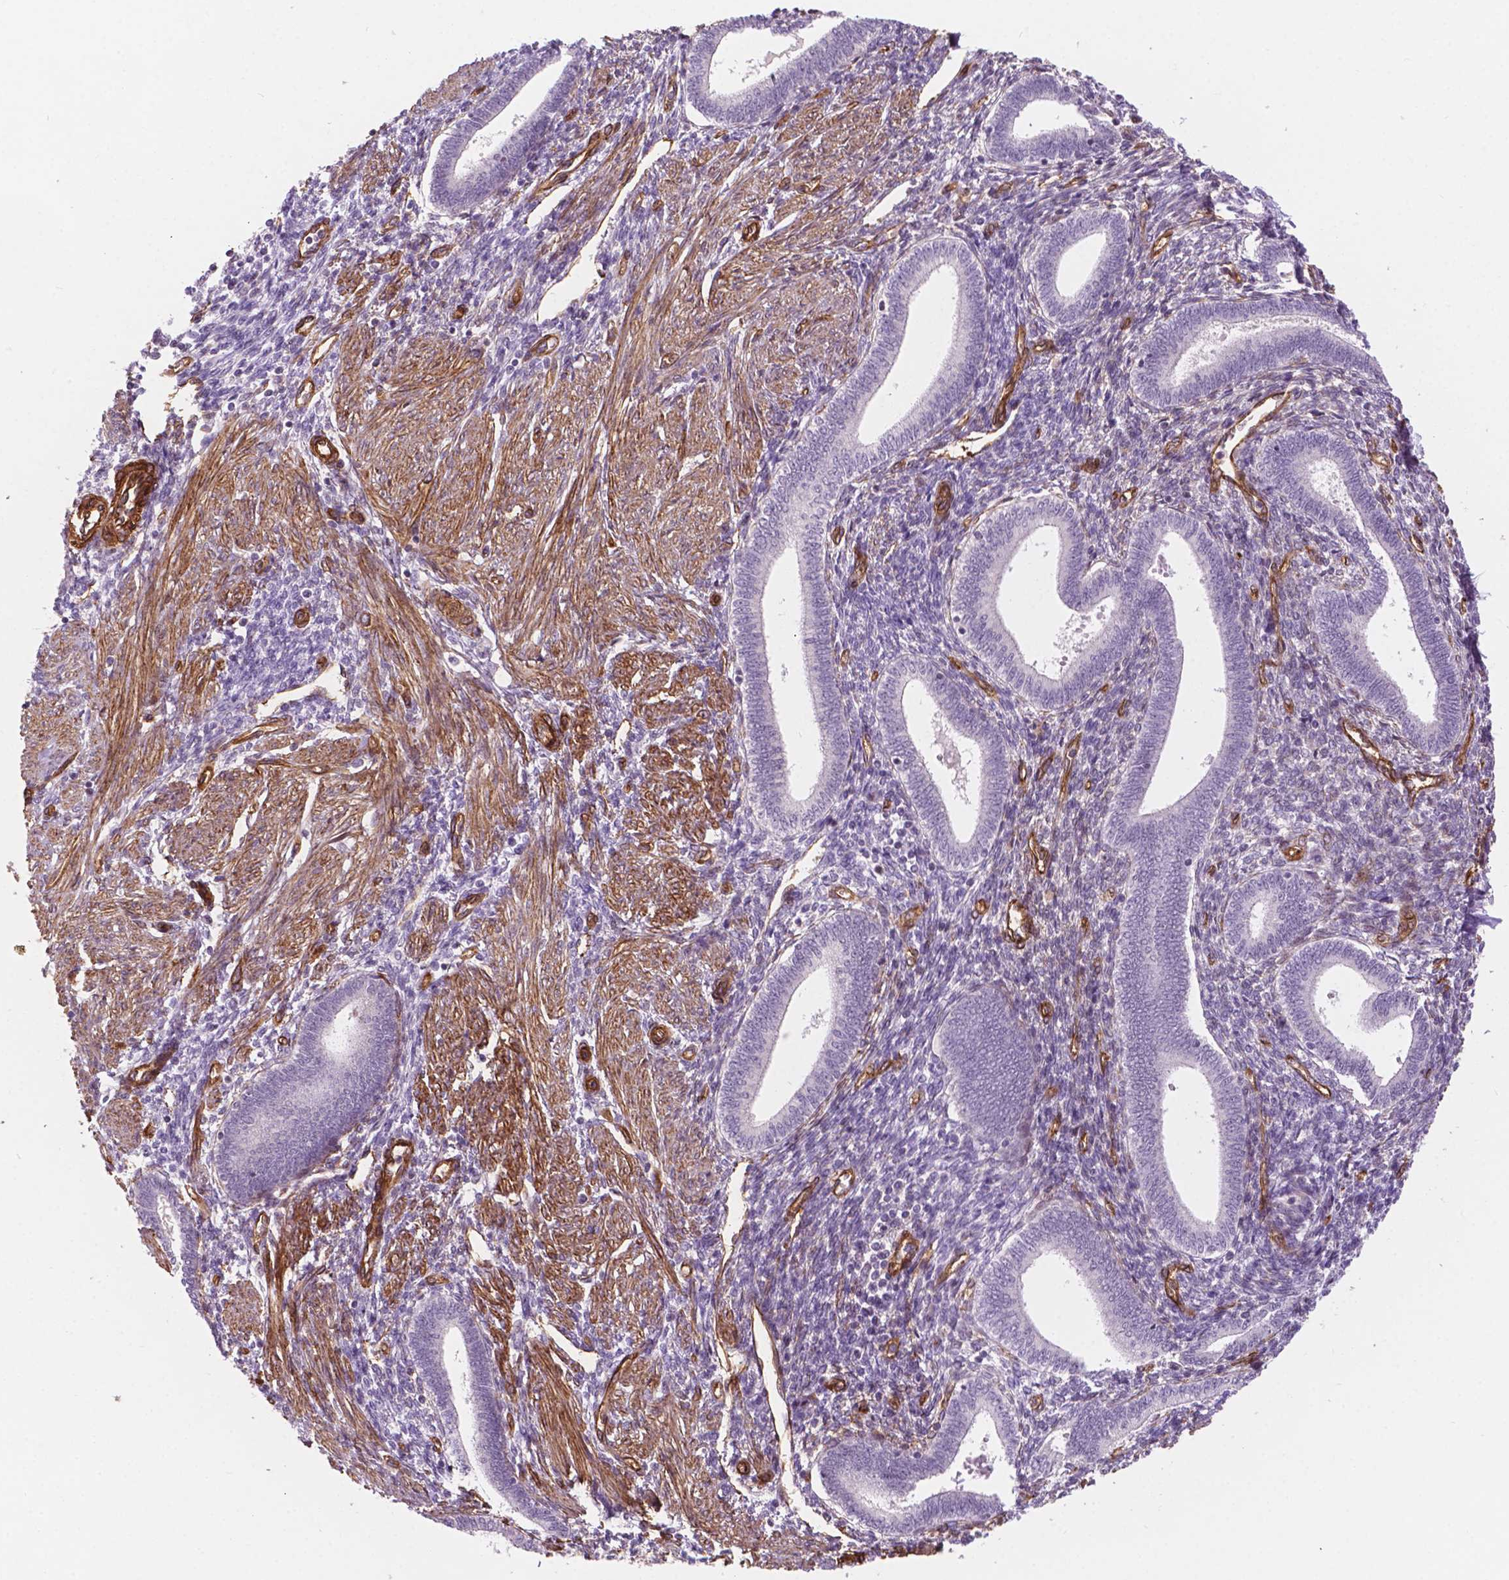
{"staining": {"intensity": "moderate", "quantity": "<25%", "location": "cytoplasmic/membranous"}, "tissue": "endometrium", "cell_type": "Cells in endometrial stroma", "image_type": "normal", "snomed": [{"axis": "morphology", "description": "Normal tissue, NOS"}, {"axis": "topography", "description": "Endometrium"}], "caption": "Human endometrium stained for a protein (brown) exhibits moderate cytoplasmic/membranous positive staining in about <25% of cells in endometrial stroma.", "gene": "EGFL8", "patient": {"sex": "female", "age": 42}}